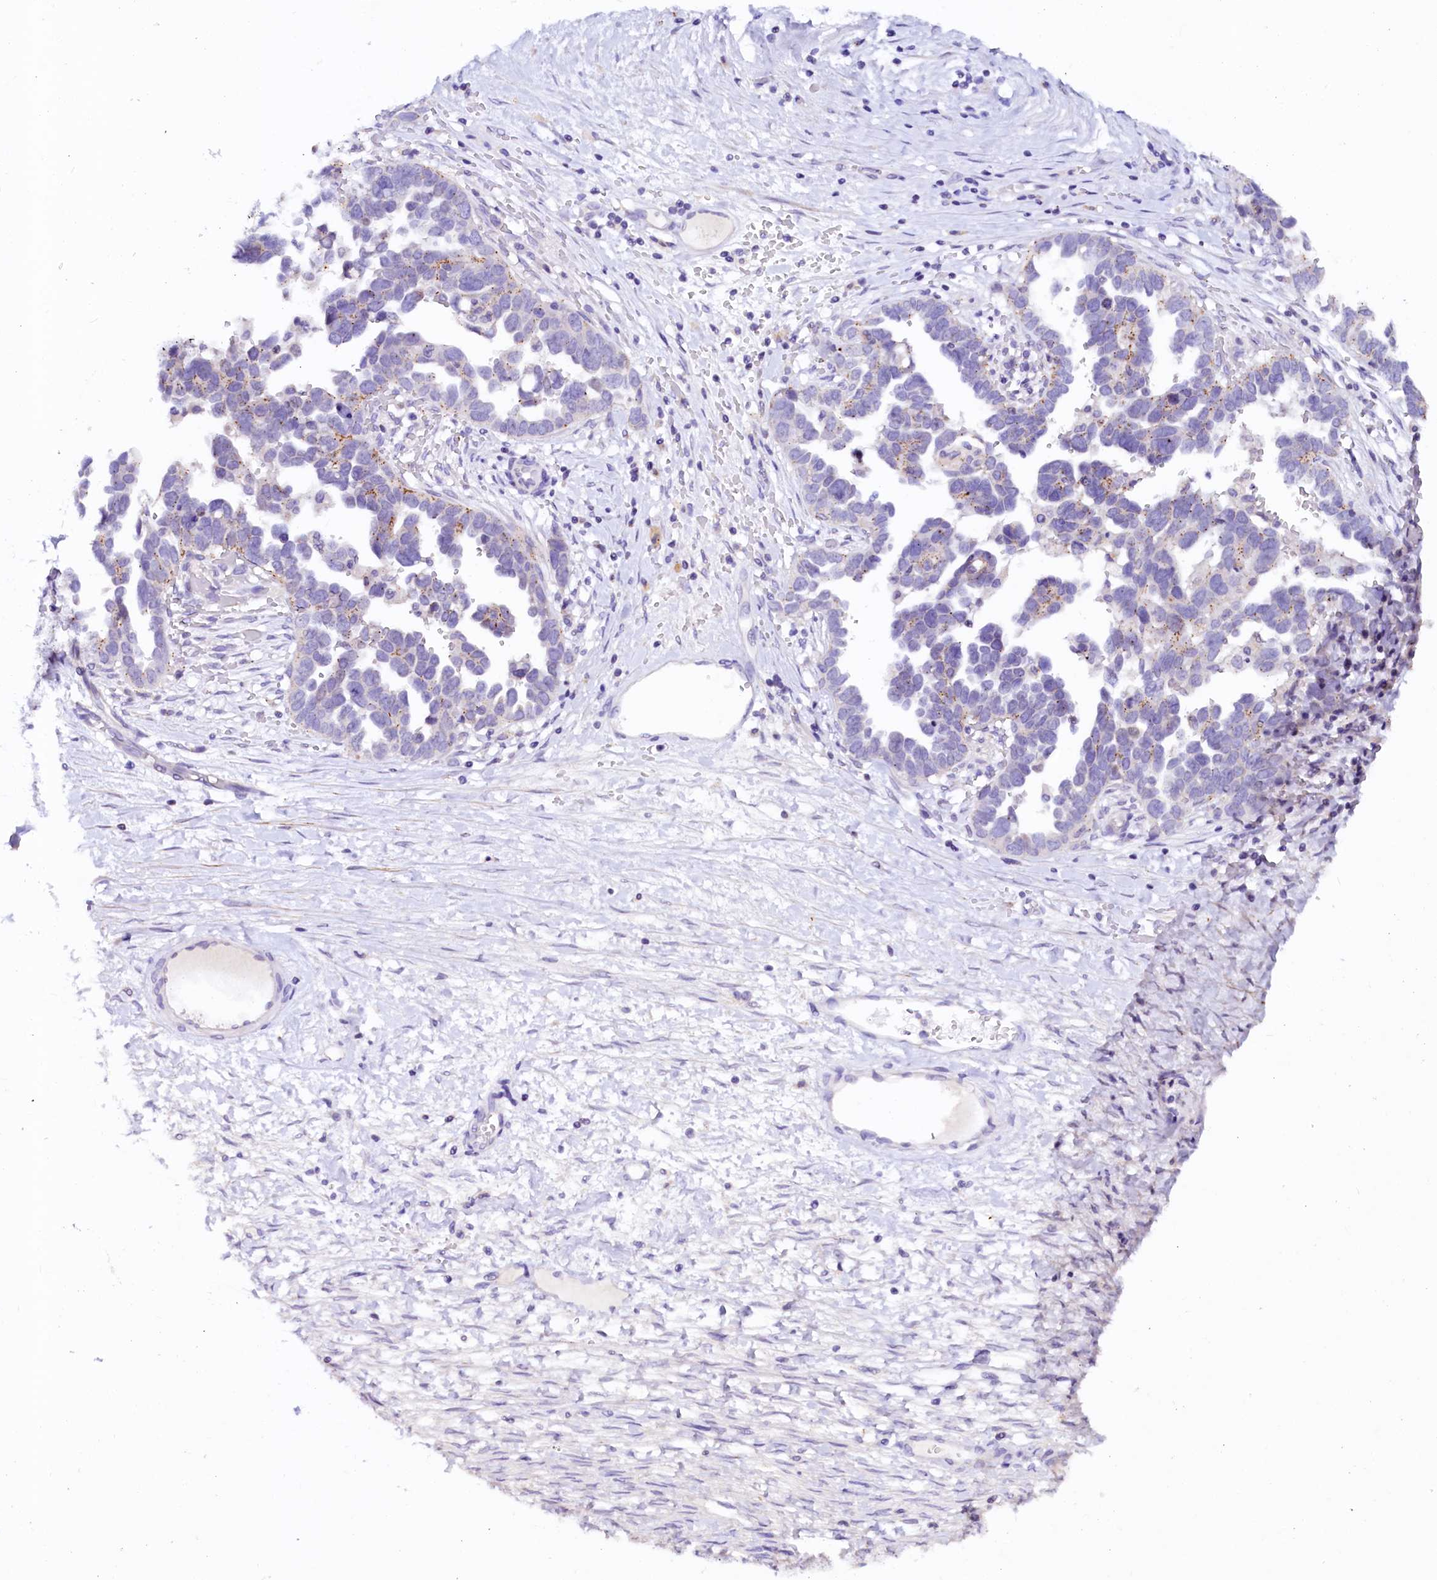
{"staining": {"intensity": "moderate", "quantity": "<25%", "location": "cytoplasmic/membranous"}, "tissue": "ovarian cancer", "cell_type": "Tumor cells", "image_type": "cancer", "snomed": [{"axis": "morphology", "description": "Cystadenocarcinoma, serous, NOS"}, {"axis": "topography", "description": "Ovary"}], "caption": "DAB (3,3'-diaminobenzidine) immunohistochemical staining of human ovarian cancer displays moderate cytoplasmic/membranous protein staining in approximately <25% of tumor cells.", "gene": "NALF1", "patient": {"sex": "female", "age": 54}}